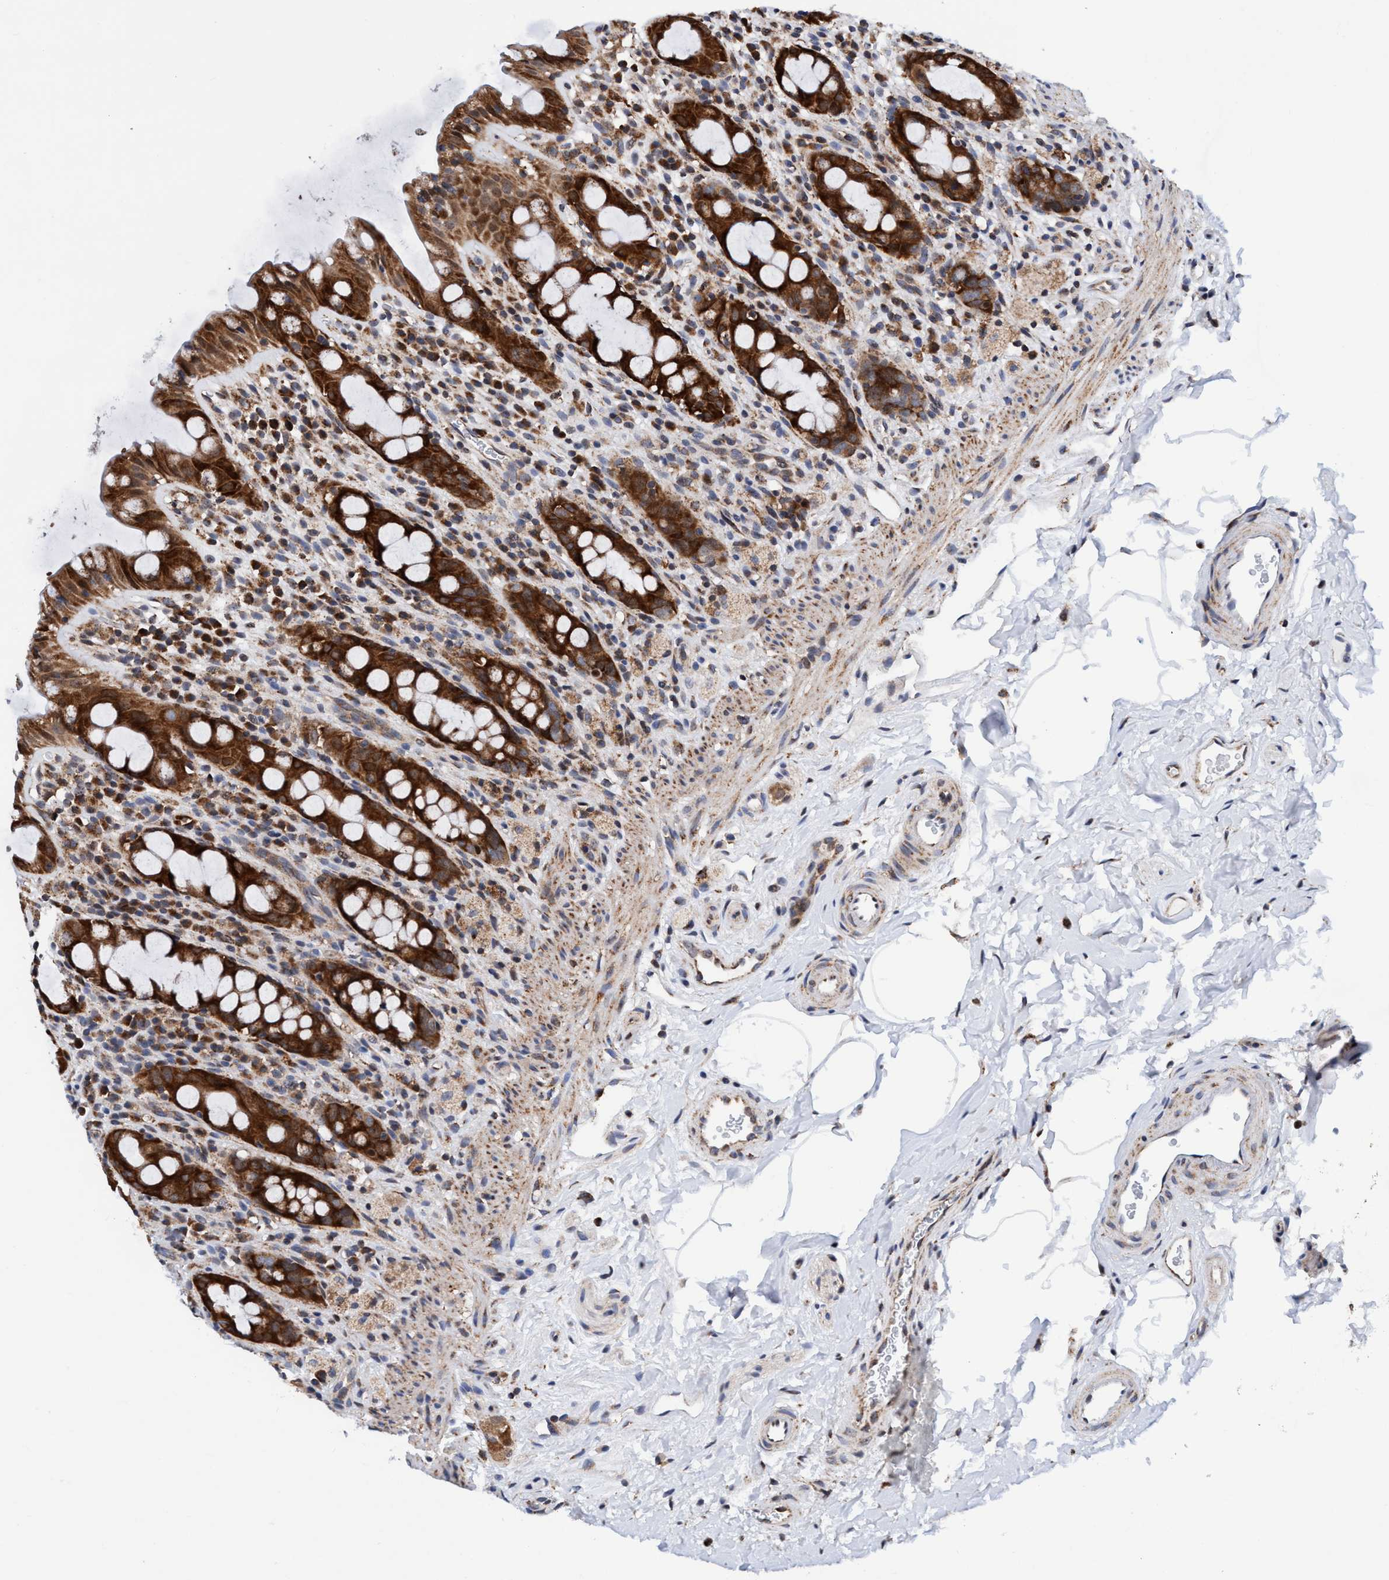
{"staining": {"intensity": "strong", "quantity": ">75%", "location": "cytoplasmic/membranous"}, "tissue": "rectum", "cell_type": "Glandular cells", "image_type": "normal", "snomed": [{"axis": "morphology", "description": "Normal tissue, NOS"}, {"axis": "topography", "description": "Rectum"}], "caption": "Immunohistochemical staining of benign rectum displays >75% levels of strong cytoplasmic/membranous protein positivity in approximately >75% of glandular cells. Using DAB (3,3'-diaminobenzidine) (brown) and hematoxylin (blue) stains, captured at high magnification using brightfield microscopy.", "gene": "AGAP2", "patient": {"sex": "male", "age": 44}}